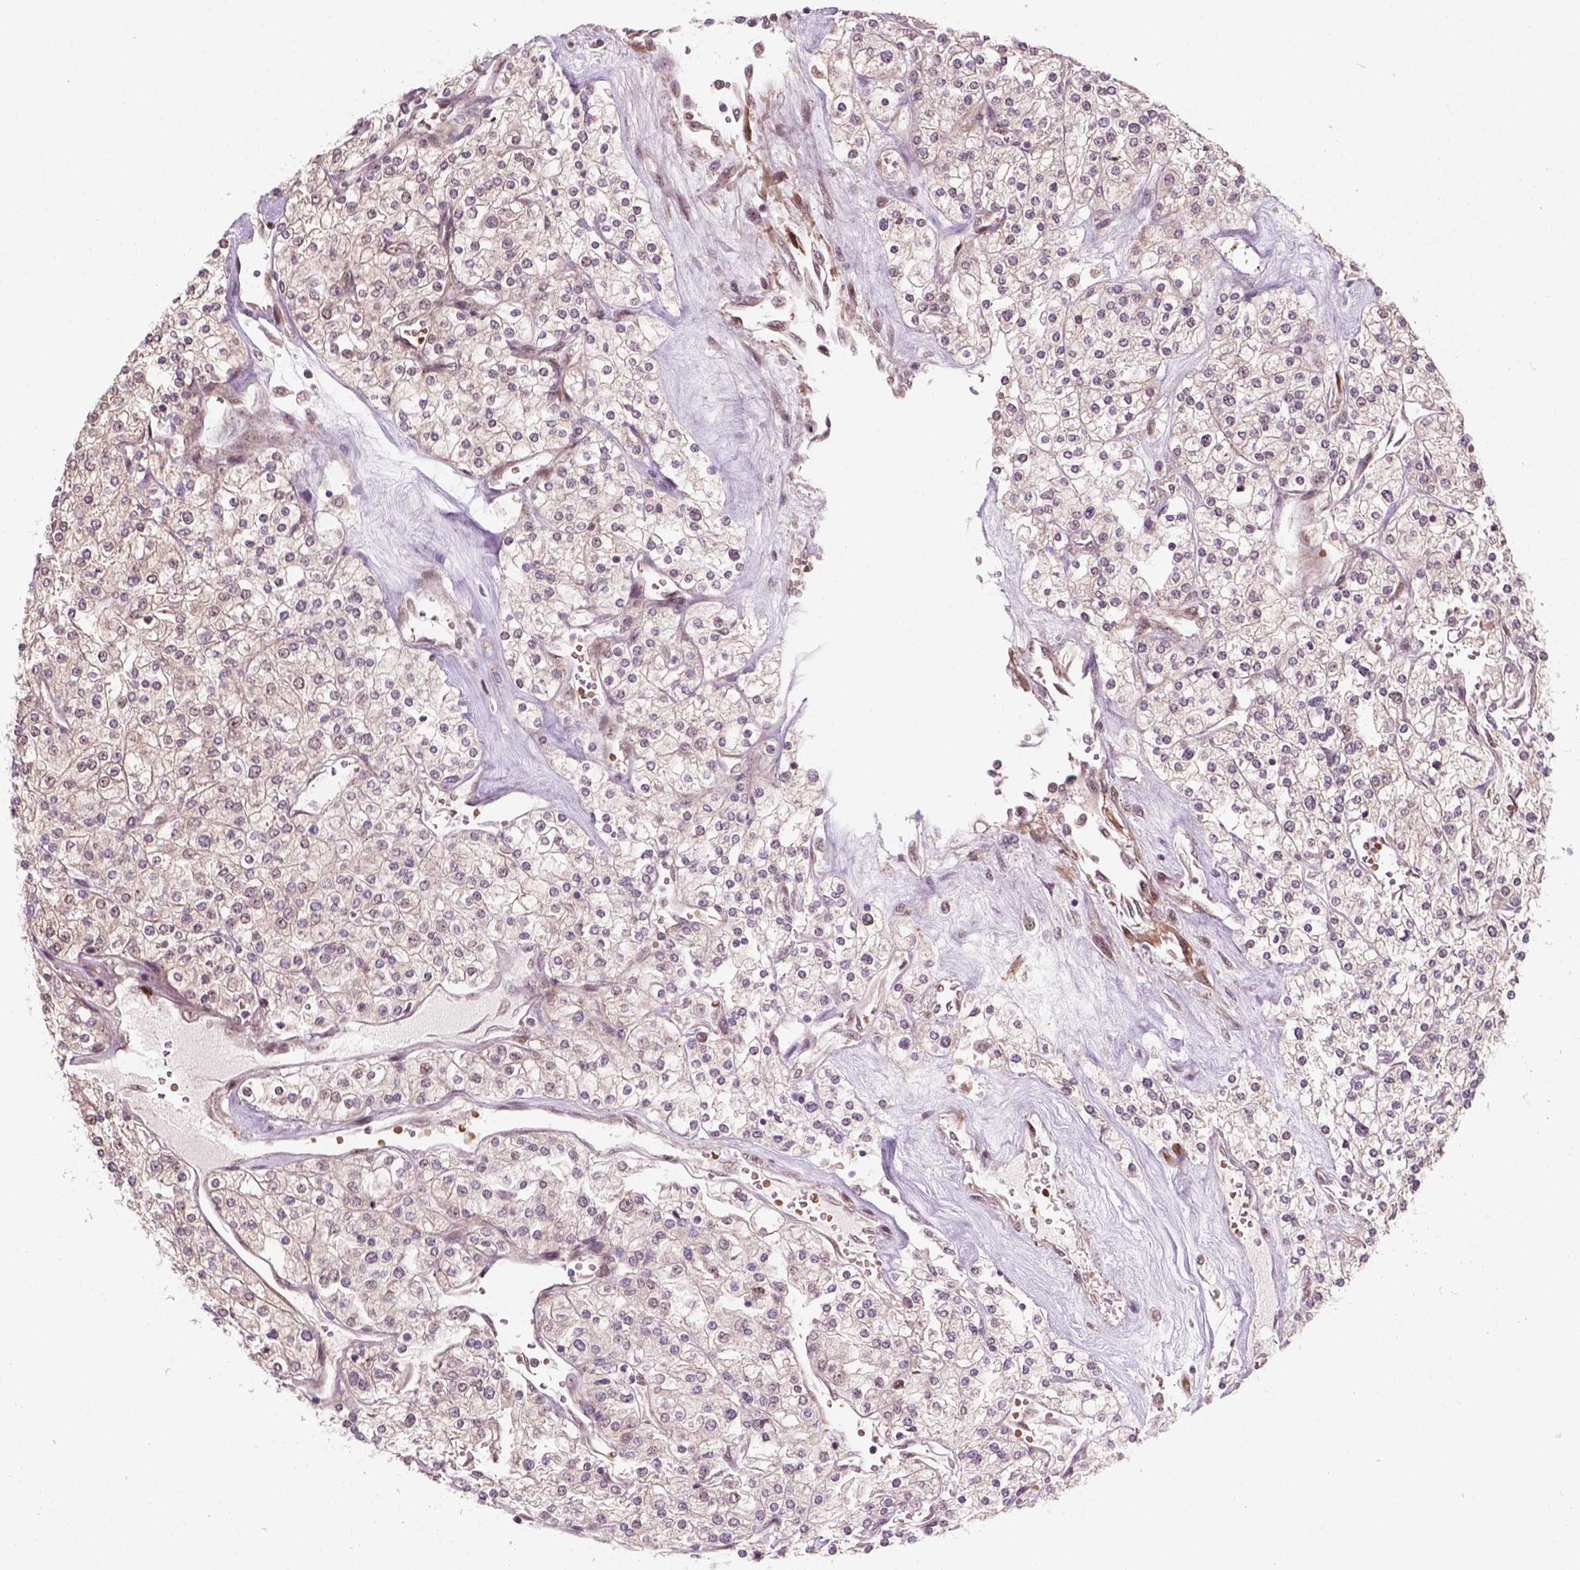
{"staining": {"intensity": "weak", "quantity": "25%-75%", "location": "cytoplasmic/membranous,nuclear"}, "tissue": "renal cancer", "cell_type": "Tumor cells", "image_type": "cancer", "snomed": [{"axis": "morphology", "description": "Adenocarcinoma, NOS"}, {"axis": "topography", "description": "Kidney"}], "caption": "Renal cancer (adenocarcinoma) stained with a brown dye reveals weak cytoplasmic/membranous and nuclear positive expression in approximately 25%-75% of tumor cells.", "gene": "PSMD11", "patient": {"sex": "male", "age": 80}}